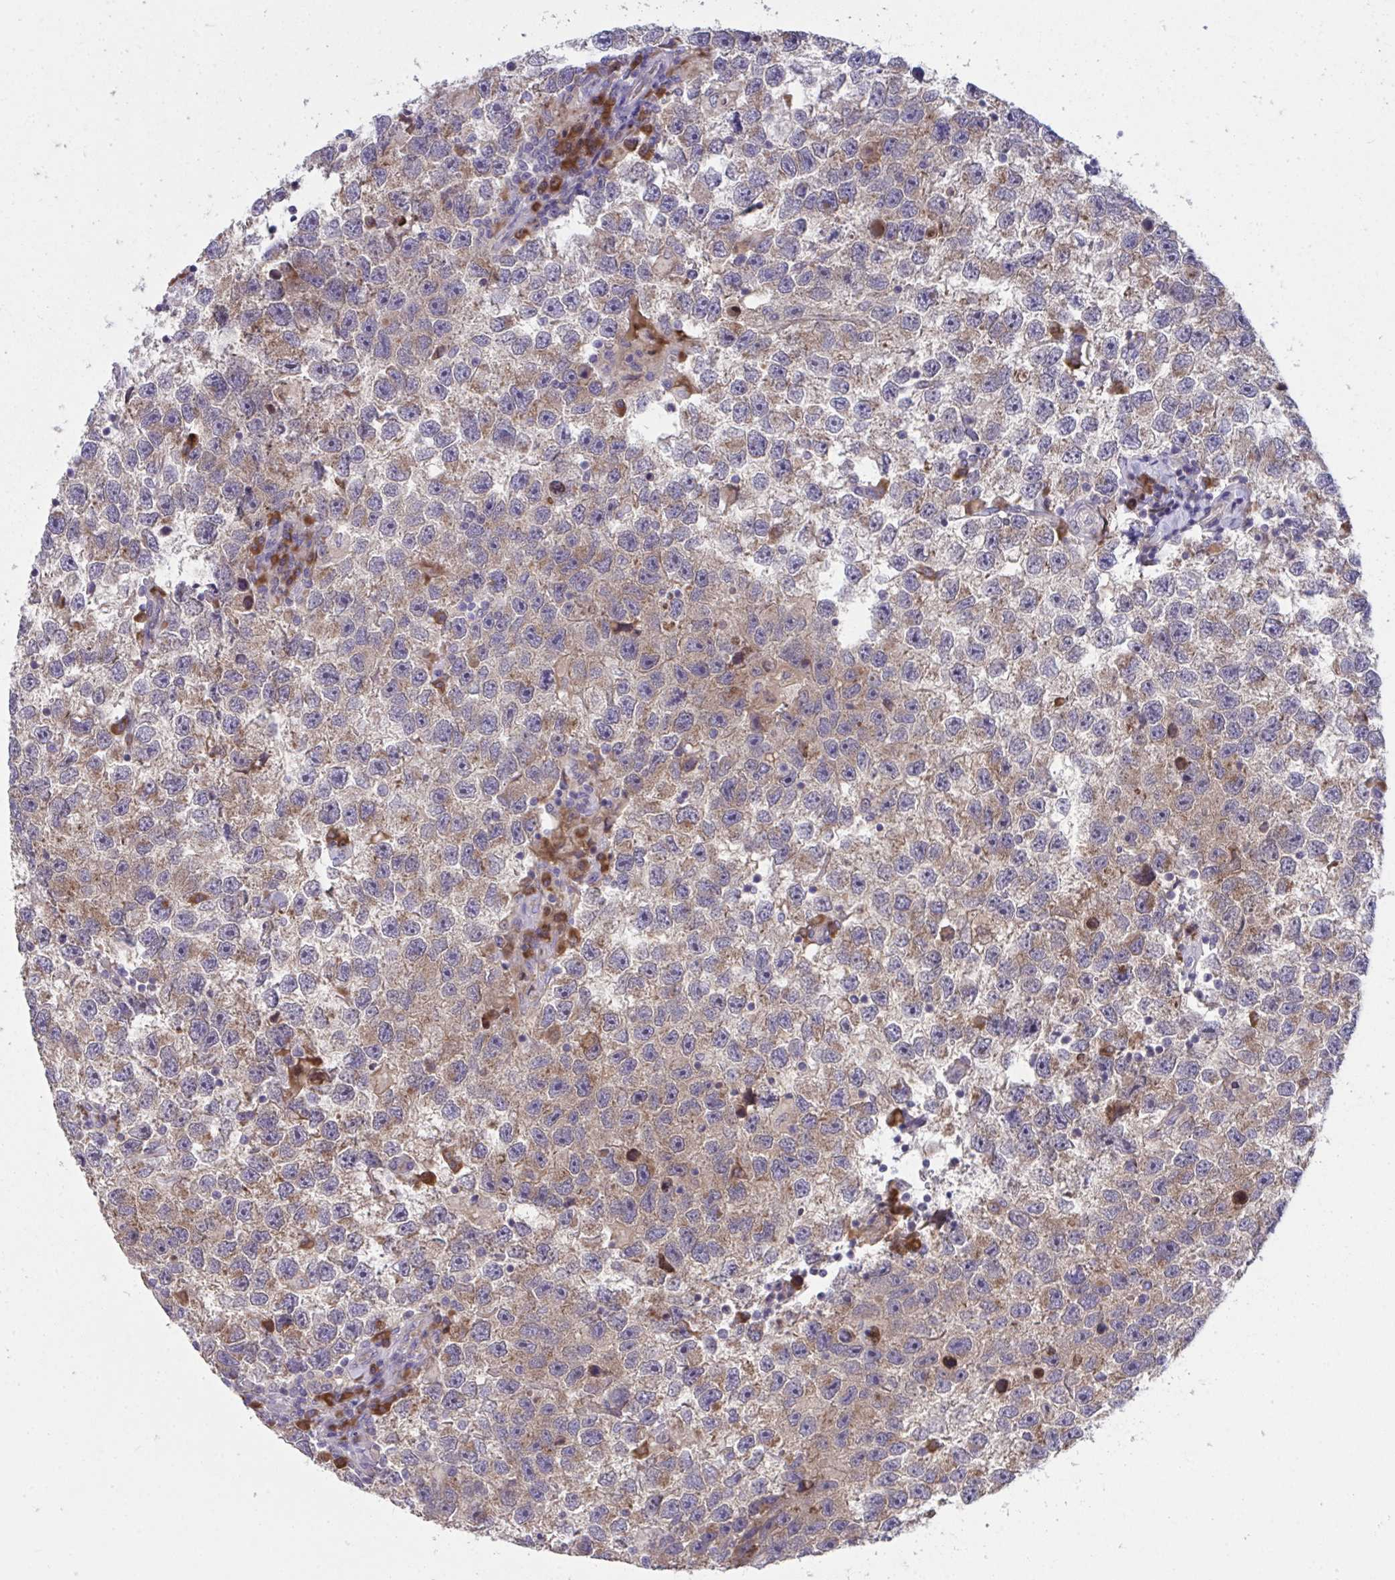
{"staining": {"intensity": "moderate", "quantity": ">75%", "location": "cytoplasmic/membranous"}, "tissue": "testis cancer", "cell_type": "Tumor cells", "image_type": "cancer", "snomed": [{"axis": "morphology", "description": "Seminoma, NOS"}, {"axis": "topography", "description": "Testis"}], "caption": "Protein staining demonstrates moderate cytoplasmic/membranous positivity in approximately >75% of tumor cells in testis cancer (seminoma). (DAB (3,3'-diaminobenzidine) IHC with brightfield microscopy, high magnification).", "gene": "SUSD4", "patient": {"sex": "male", "age": 26}}